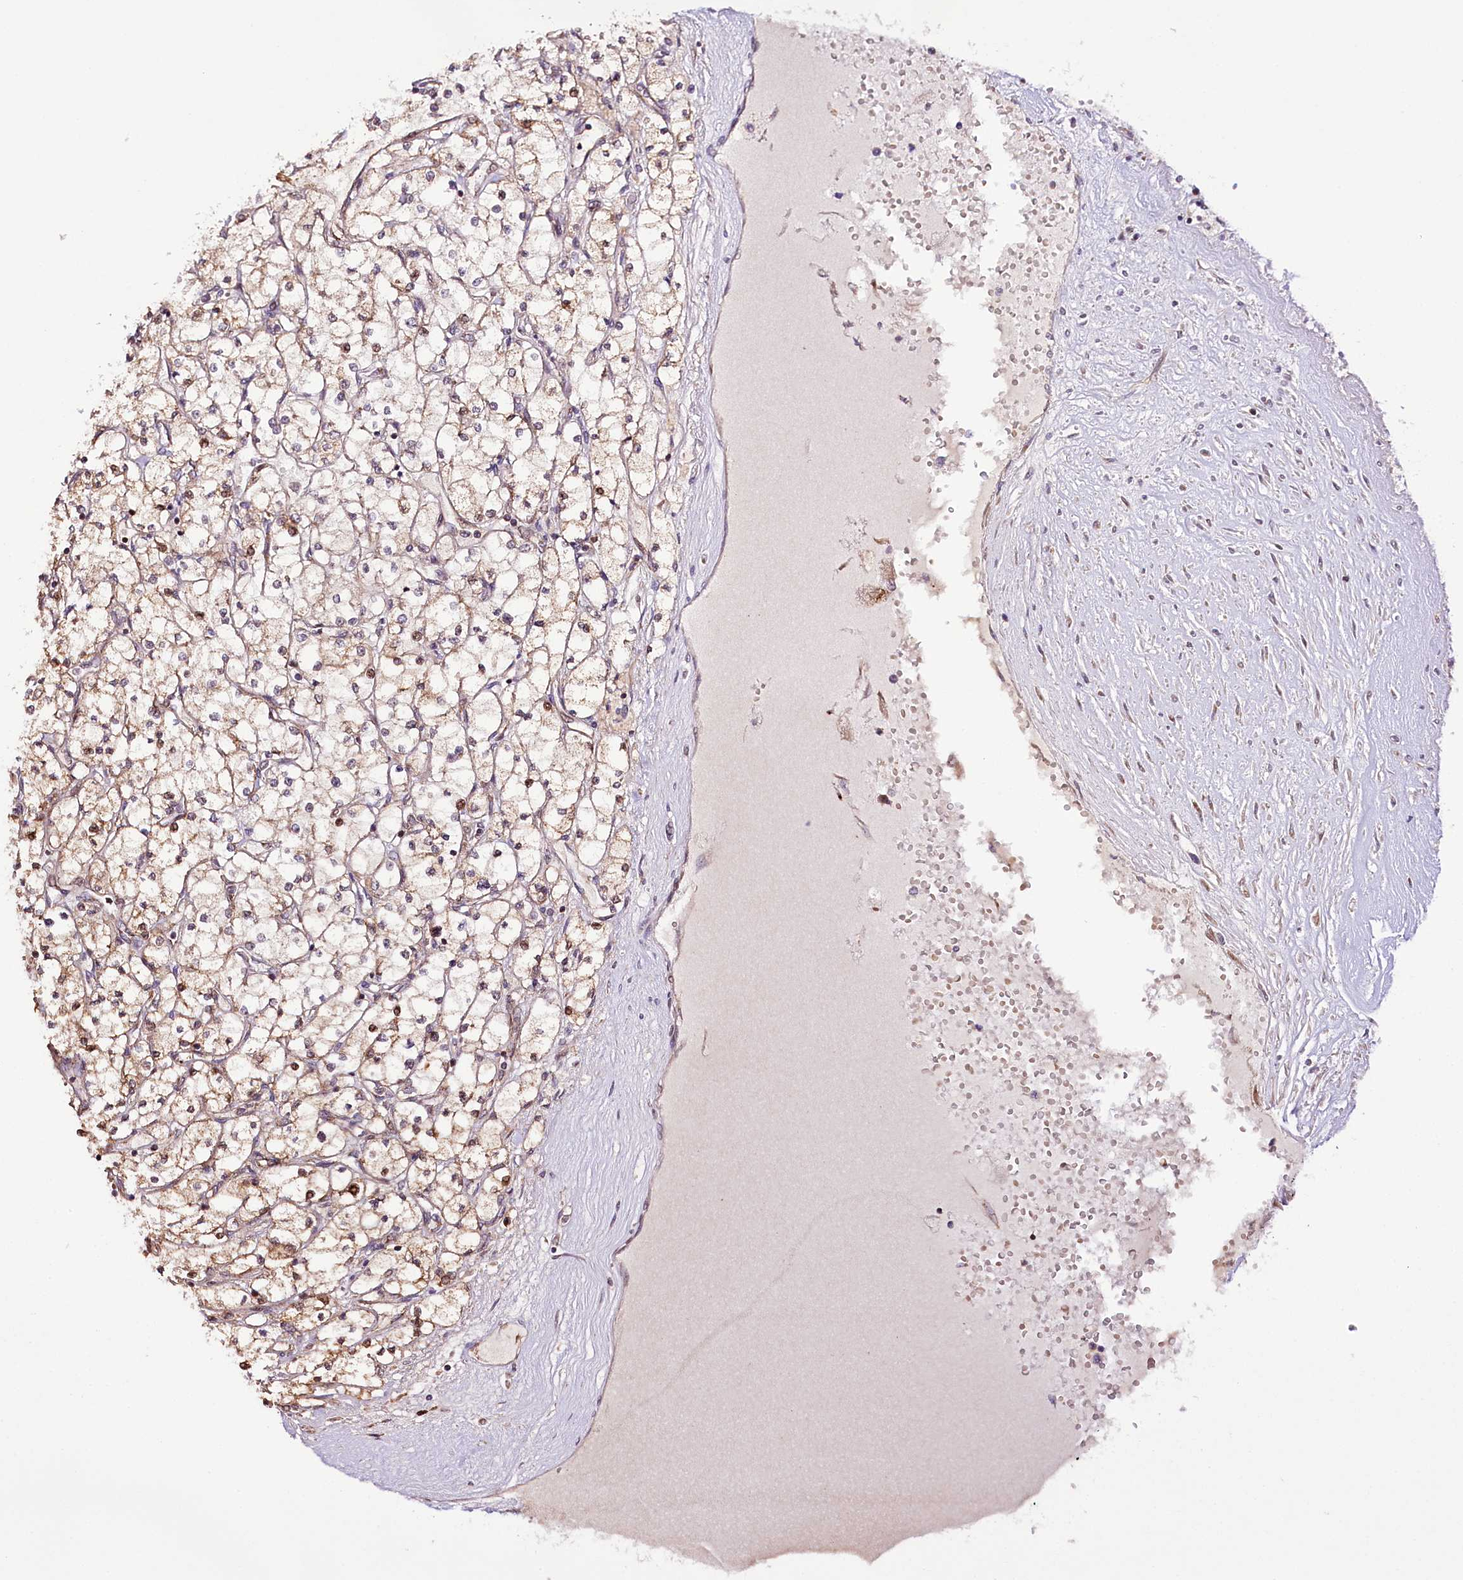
{"staining": {"intensity": "weak", "quantity": ">75%", "location": "cytoplasmic/membranous,nuclear"}, "tissue": "renal cancer", "cell_type": "Tumor cells", "image_type": "cancer", "snomed": [{"axis": "morphology", "description": "Adenocarcinoma, NOS"}, {"axis": "topography", "description": "Kidney"}], "caption": "Brown immunohistochemical staining in adenocarcinoma (renal) shows weak cytoplasmic/membranous and nuclear positivity in about >75% of tumor cells. Immunohistochemistry (ihc) stains the protein in brown and the nuclei are stained blue.", "gene": "CUTC", "patient": {"sex": "male", "age": 80}}